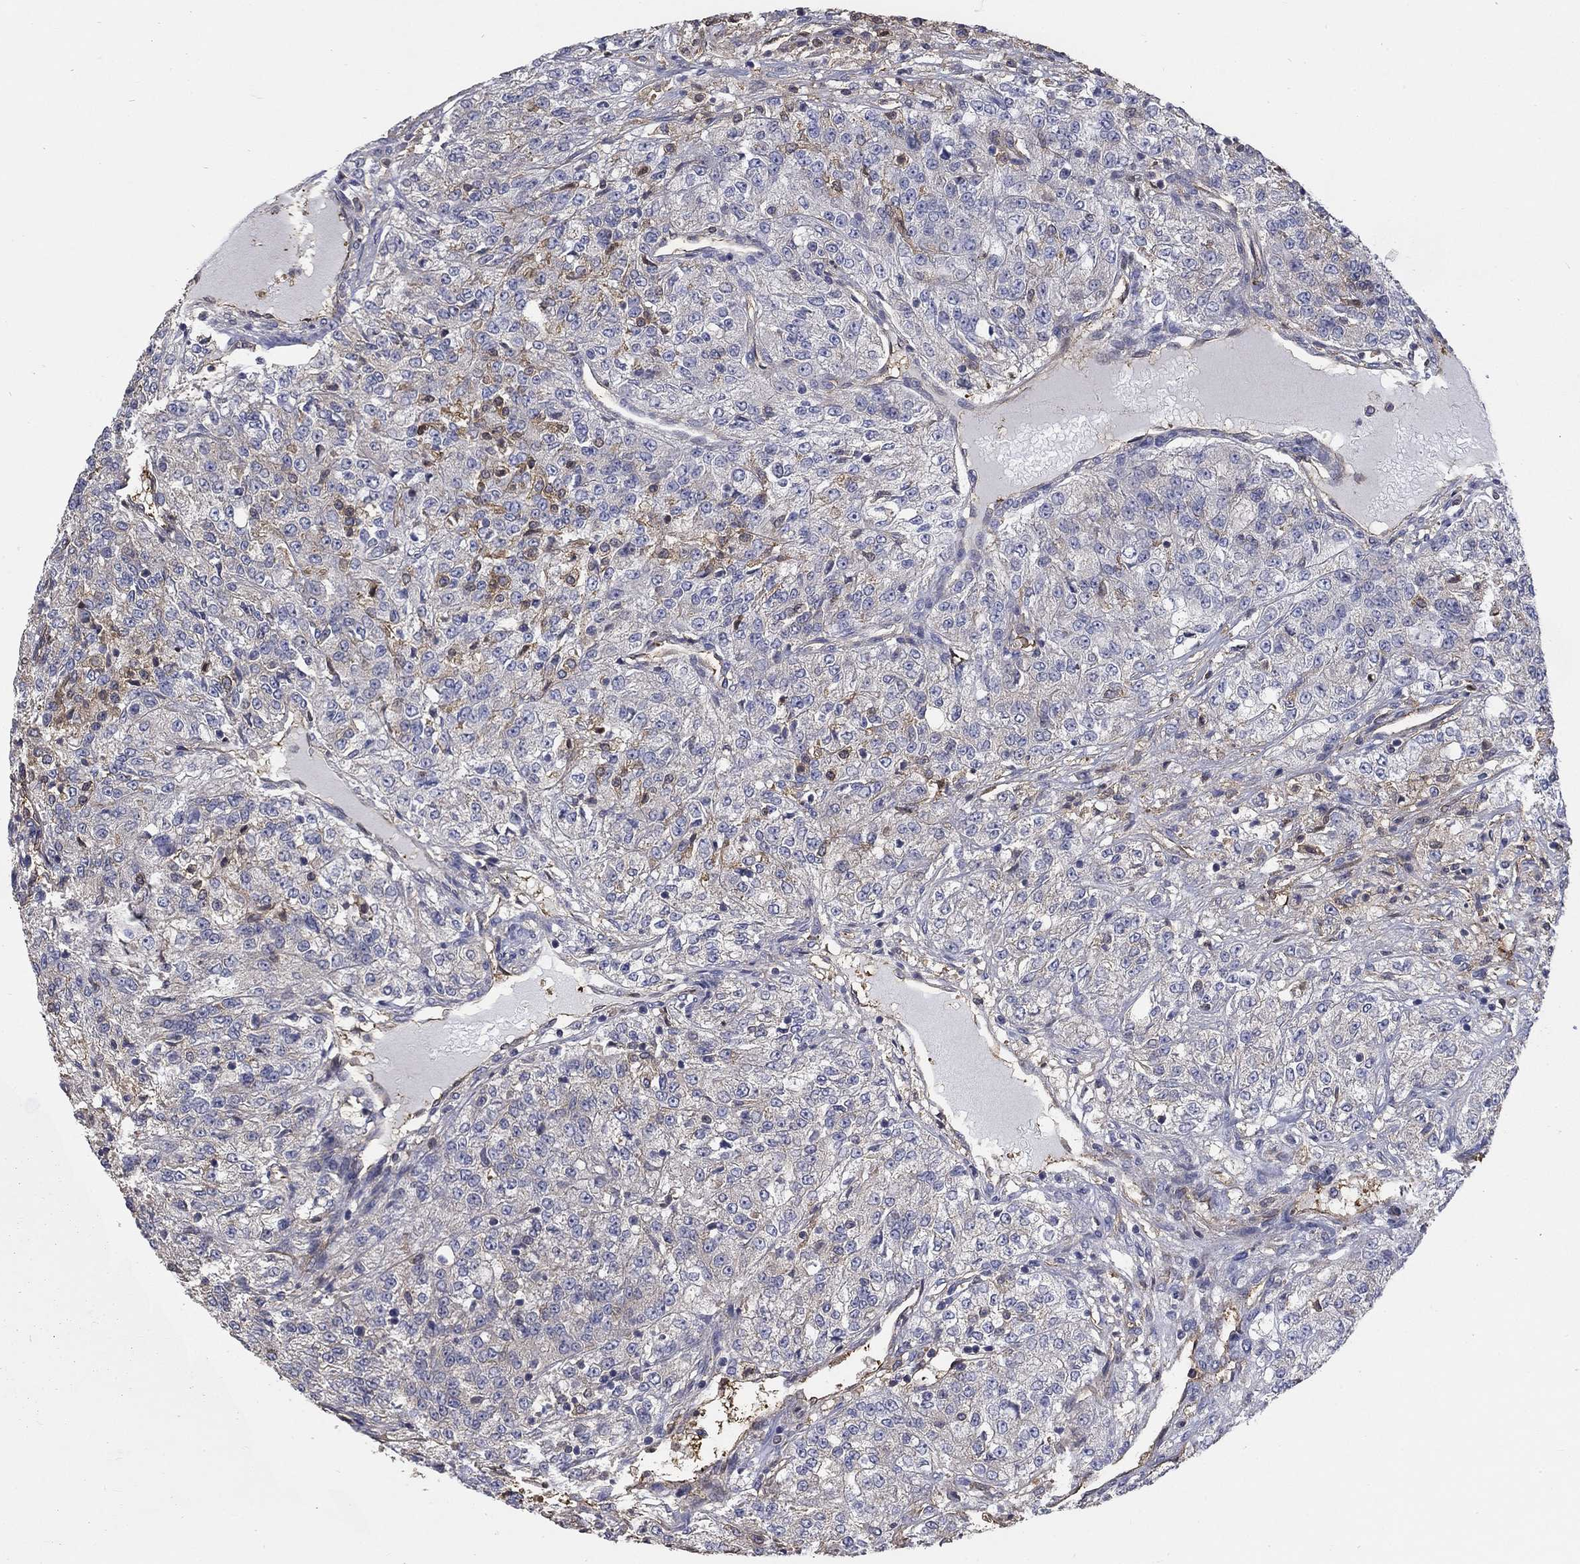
{"staining": {"intensity": "moderate", "quantity": "<25%", "location": "cytoplasmic/membranous"}, "tissue": "renal cancer", "cell_type": "Tumor cells", "image_type": "cancer", "snomed": [{"axis": "morphology", "description": "Adenocarcinoma, NOS"}, {"axis": "topography", "description": "Kidney"}], "caption": "Immunohistochemistry of adenocarcinoma (renal) reveals low levels of moderate cytoplasmic/membranous expression in approximately <25% of tumor cells. The protein is shown in brown color, while the nuclei are stained blue.", "gene": "DPYSL2", "patient": {"sex": "female", "age": 63}}